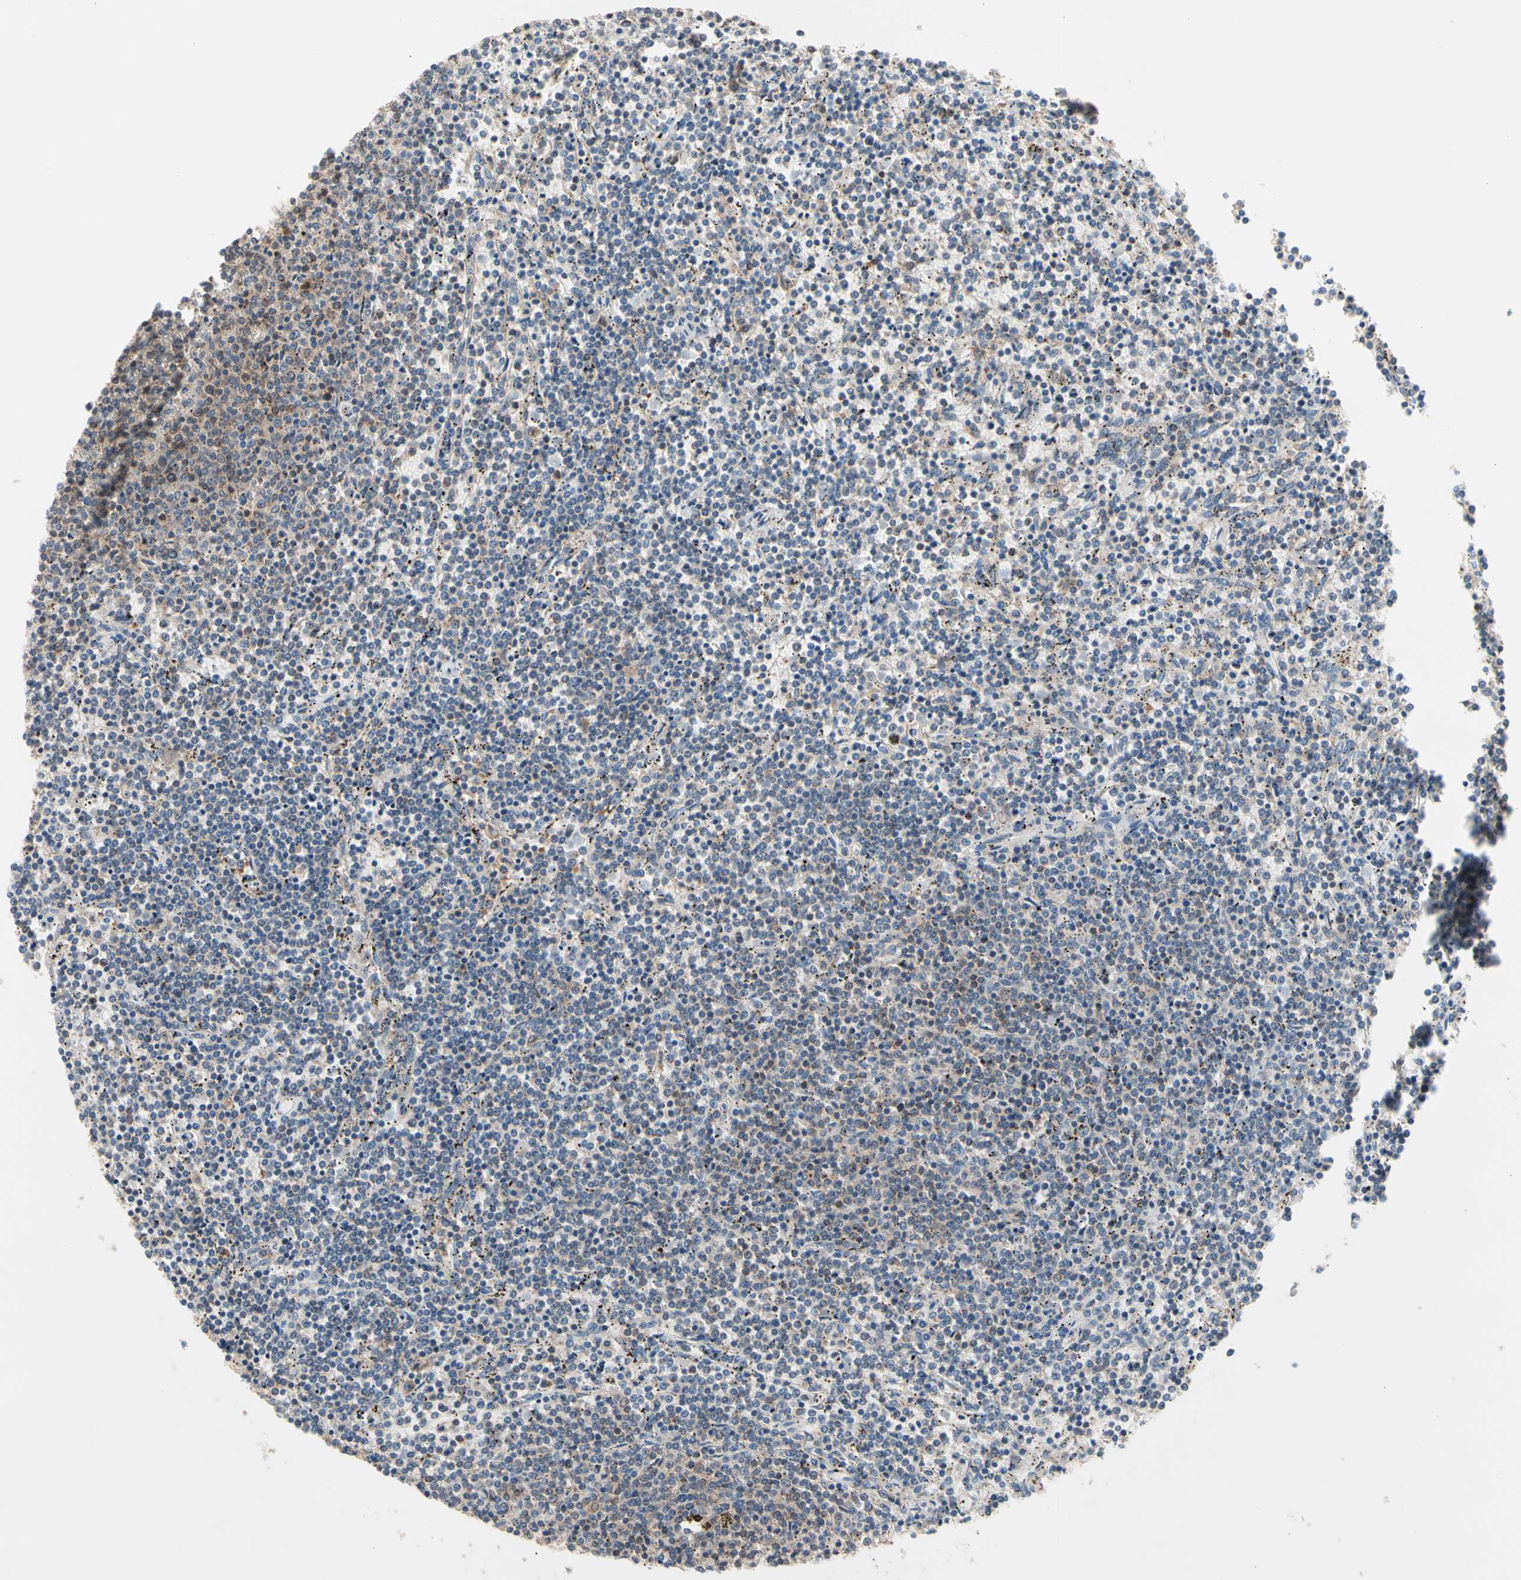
{"staining": {"intensity": "weak", "quantity": "<25%", "location": "cytoplasmic/membranous"}, "tissue": "lymphoma", "cell_type": "Tumor cells", "image_type": "cancer", "snomed": [{"axis": "morphology", "description": "Malignant lymphoma, non-Hodgkin's type, Low grade"}, {"axis": "topography", "description": "Spleen"}], "caption": "Lymphoma stained for a protein using IHC displays no positivity tumor cells.", "gene": "MTHFS", "patient": {"sex": "female", "age": 50}}